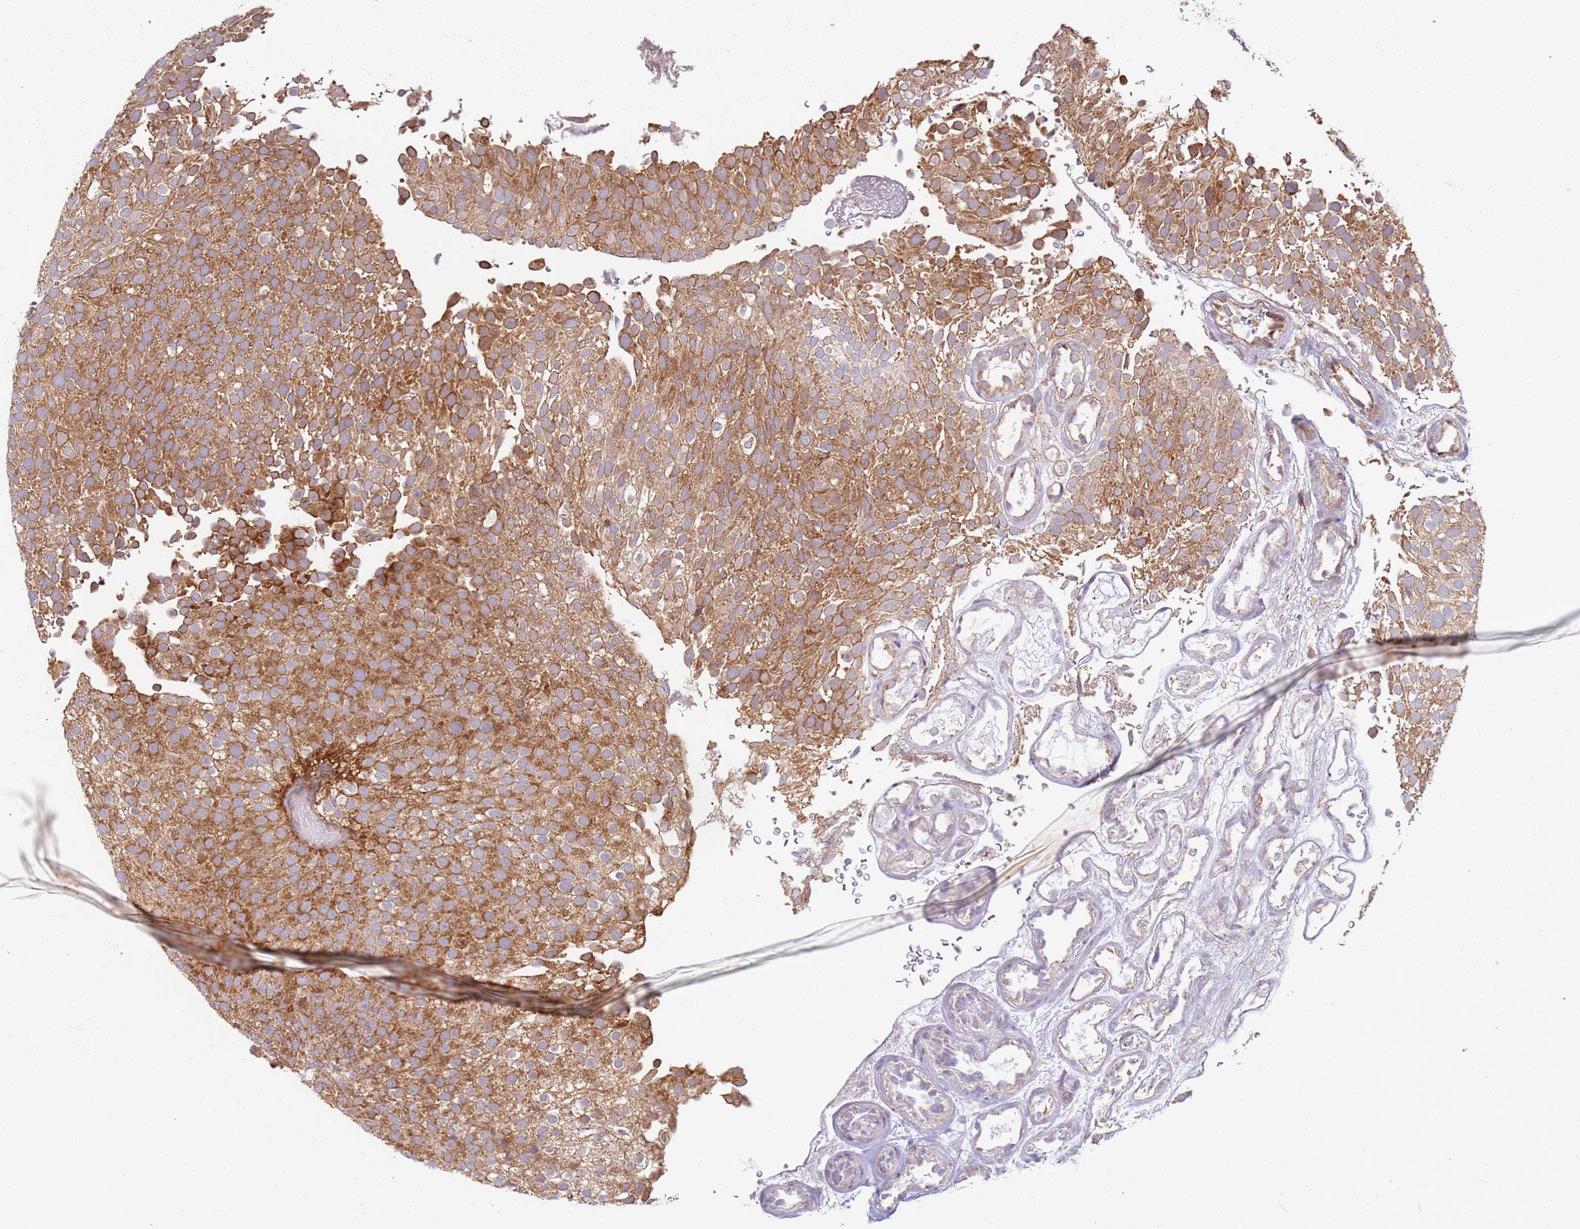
{"staining": {"intensity": "strong", "quantity": ">75%", "location": "cytoplasmic/membranous"}, "tissue": "urothelial cancer", "cell_type": "Tumor cells", "image_type": "cancer", "snomed": [{"axis": "morphology", "description": "Urothelial carcinoma, Low grade"}, {"axis": "topography", "description": "Urinary bladder"}], "caption": "Urothelial cancer stained for a protein (brown) displays strong cytoplasmic/membranous positive expression in approximately >75% of tumor cells.", "gene": "HNRNPLL", "patient": {"sex": "male", "age": 78}}